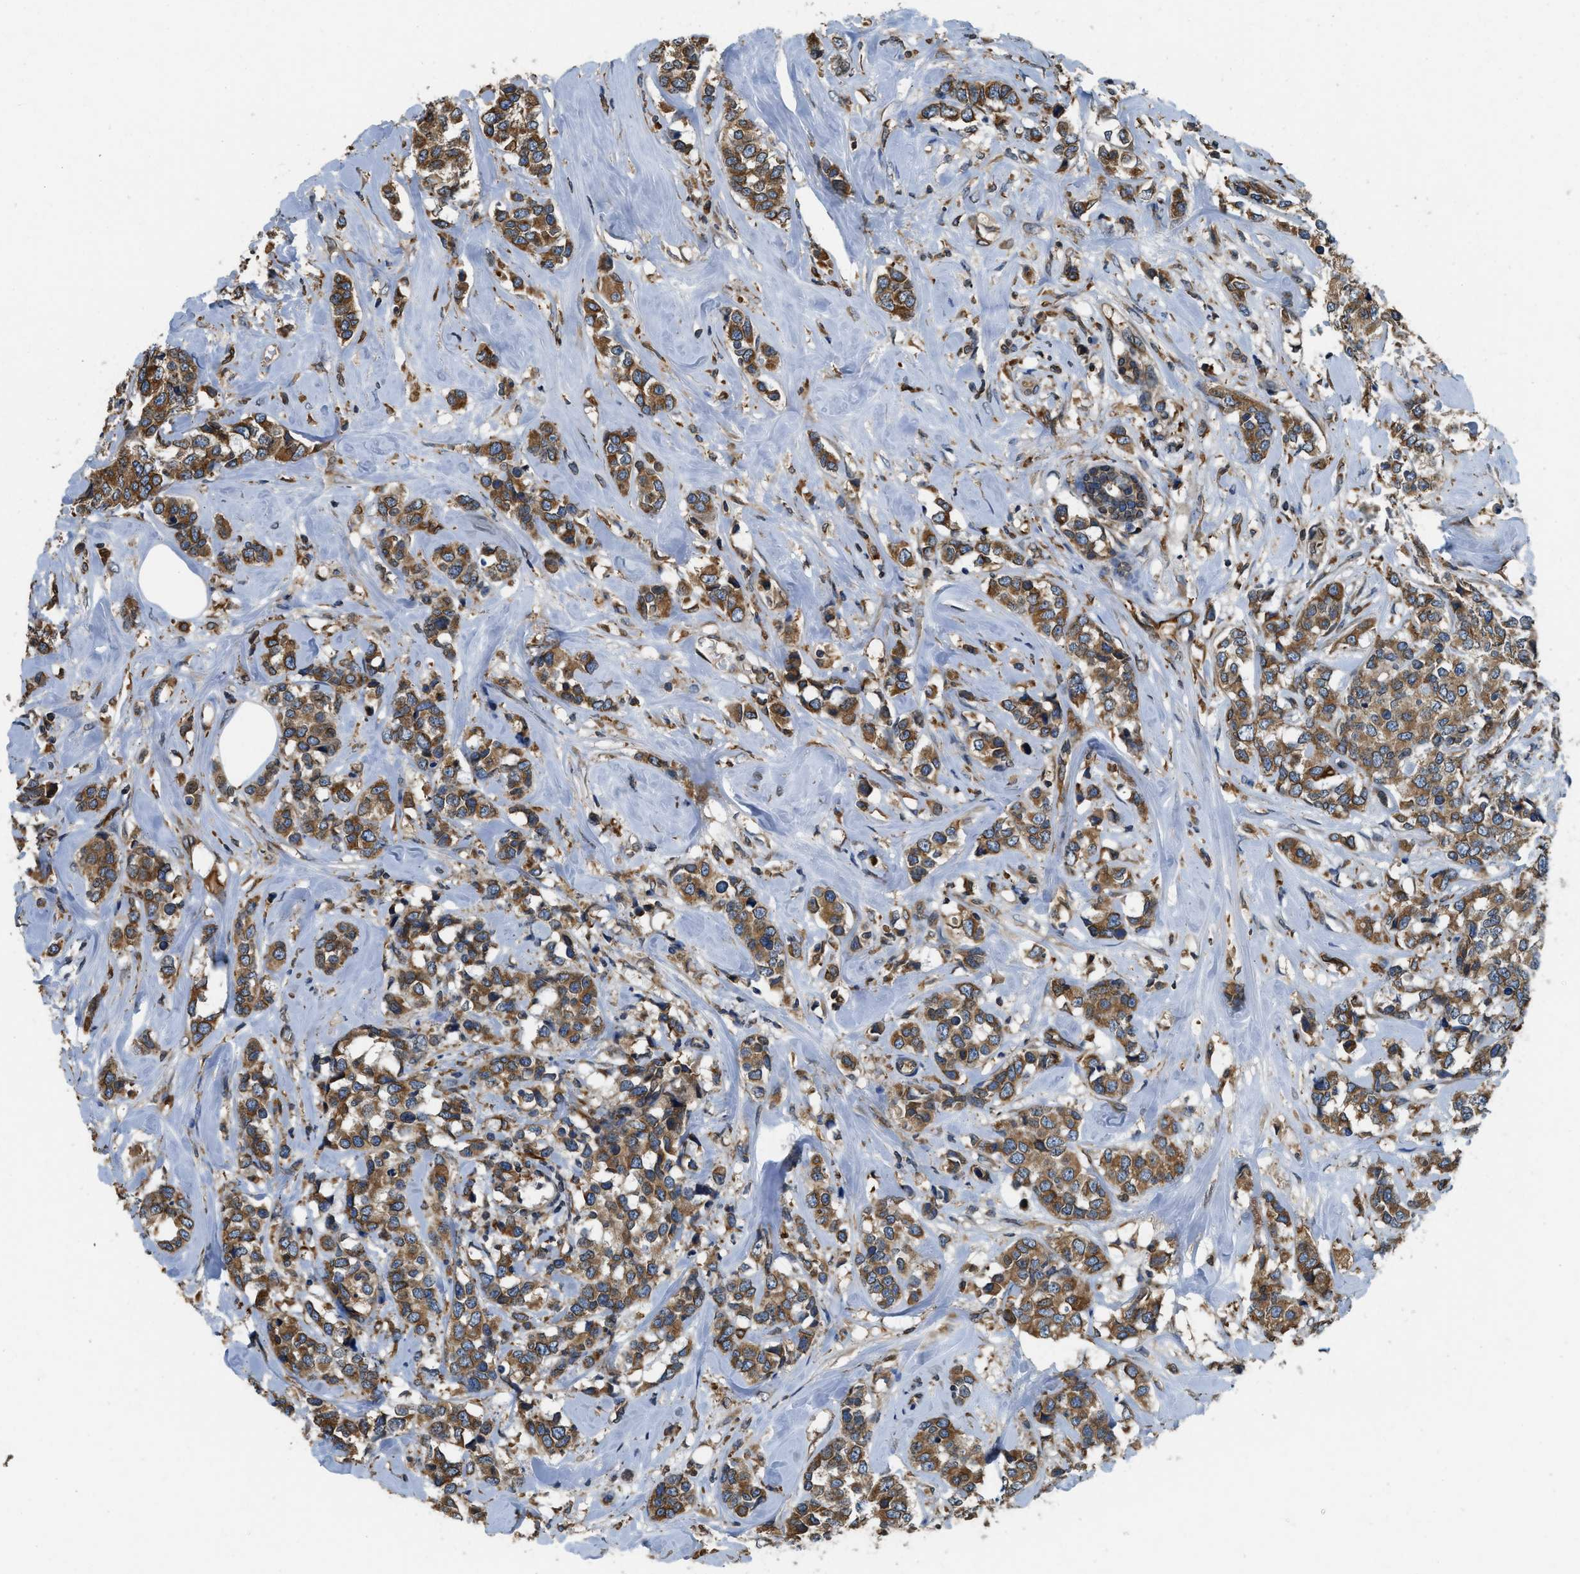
{"staining": {"intensity": "moderate", "quantity": ">75%", "location": "cytoplasmic/membranous"}, "tissue": "breast cancer", "cell_type": "Tumor cells", "image_type": "cancer", "snomed": [{"axis": "morphology", "description": "Lobular carcinoma"}, {"axis": "topography", "description": "Breast"}], "caption": "Lobular carcinoma (breast) was stained to show a protein in brown. There is medium levels of moderate cytoplasmic/membranous expression in about >75% of tumor cells. (Stains: DAB in brown, nuclei in blue, Microscopy: brightfield microscopy at high magnification).", "gene": "BCAP31", "patient": {"sex": "female", "age": 59}}